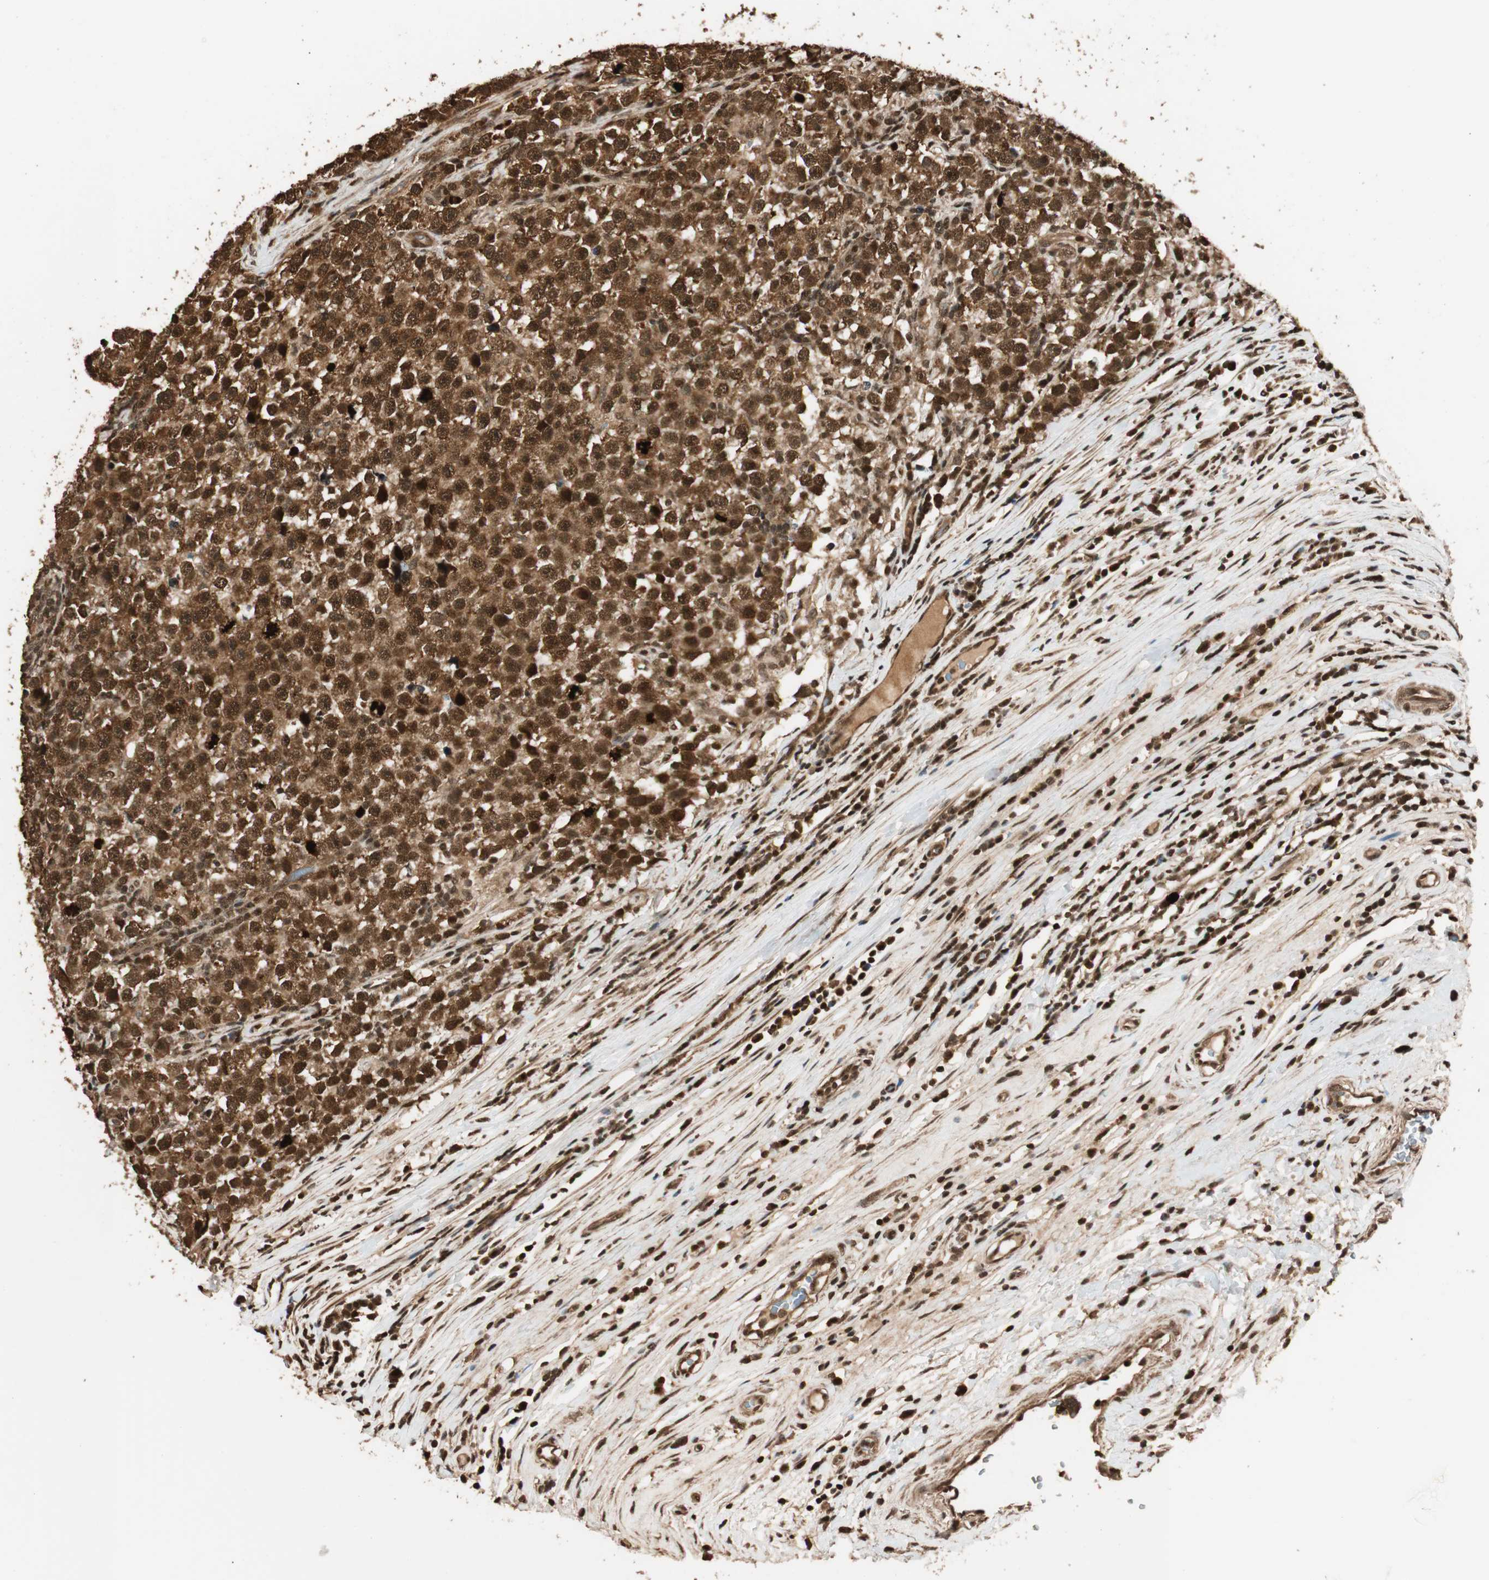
{"staining": {"intensity": "strong", "quantity": ">75%", "location": "cytoplasmic/membranous,nuclear"}, "tissue": "testis cancer", "cell_type": "Tumor cells", "image_type": "cancer", "snomed": [{"axis": "morphology", "description": "Seminoma, NOS"}, {"axis": "topography", "description": "Testis"}], "caption": "Protein expression analysis of human testis cancer reveals strong cytoplasmic/membranous and nuclear positivity in about >75% of tumor cells.", "gene": "ALKBH5", "patient": {"sex": "male", "age": 43}}